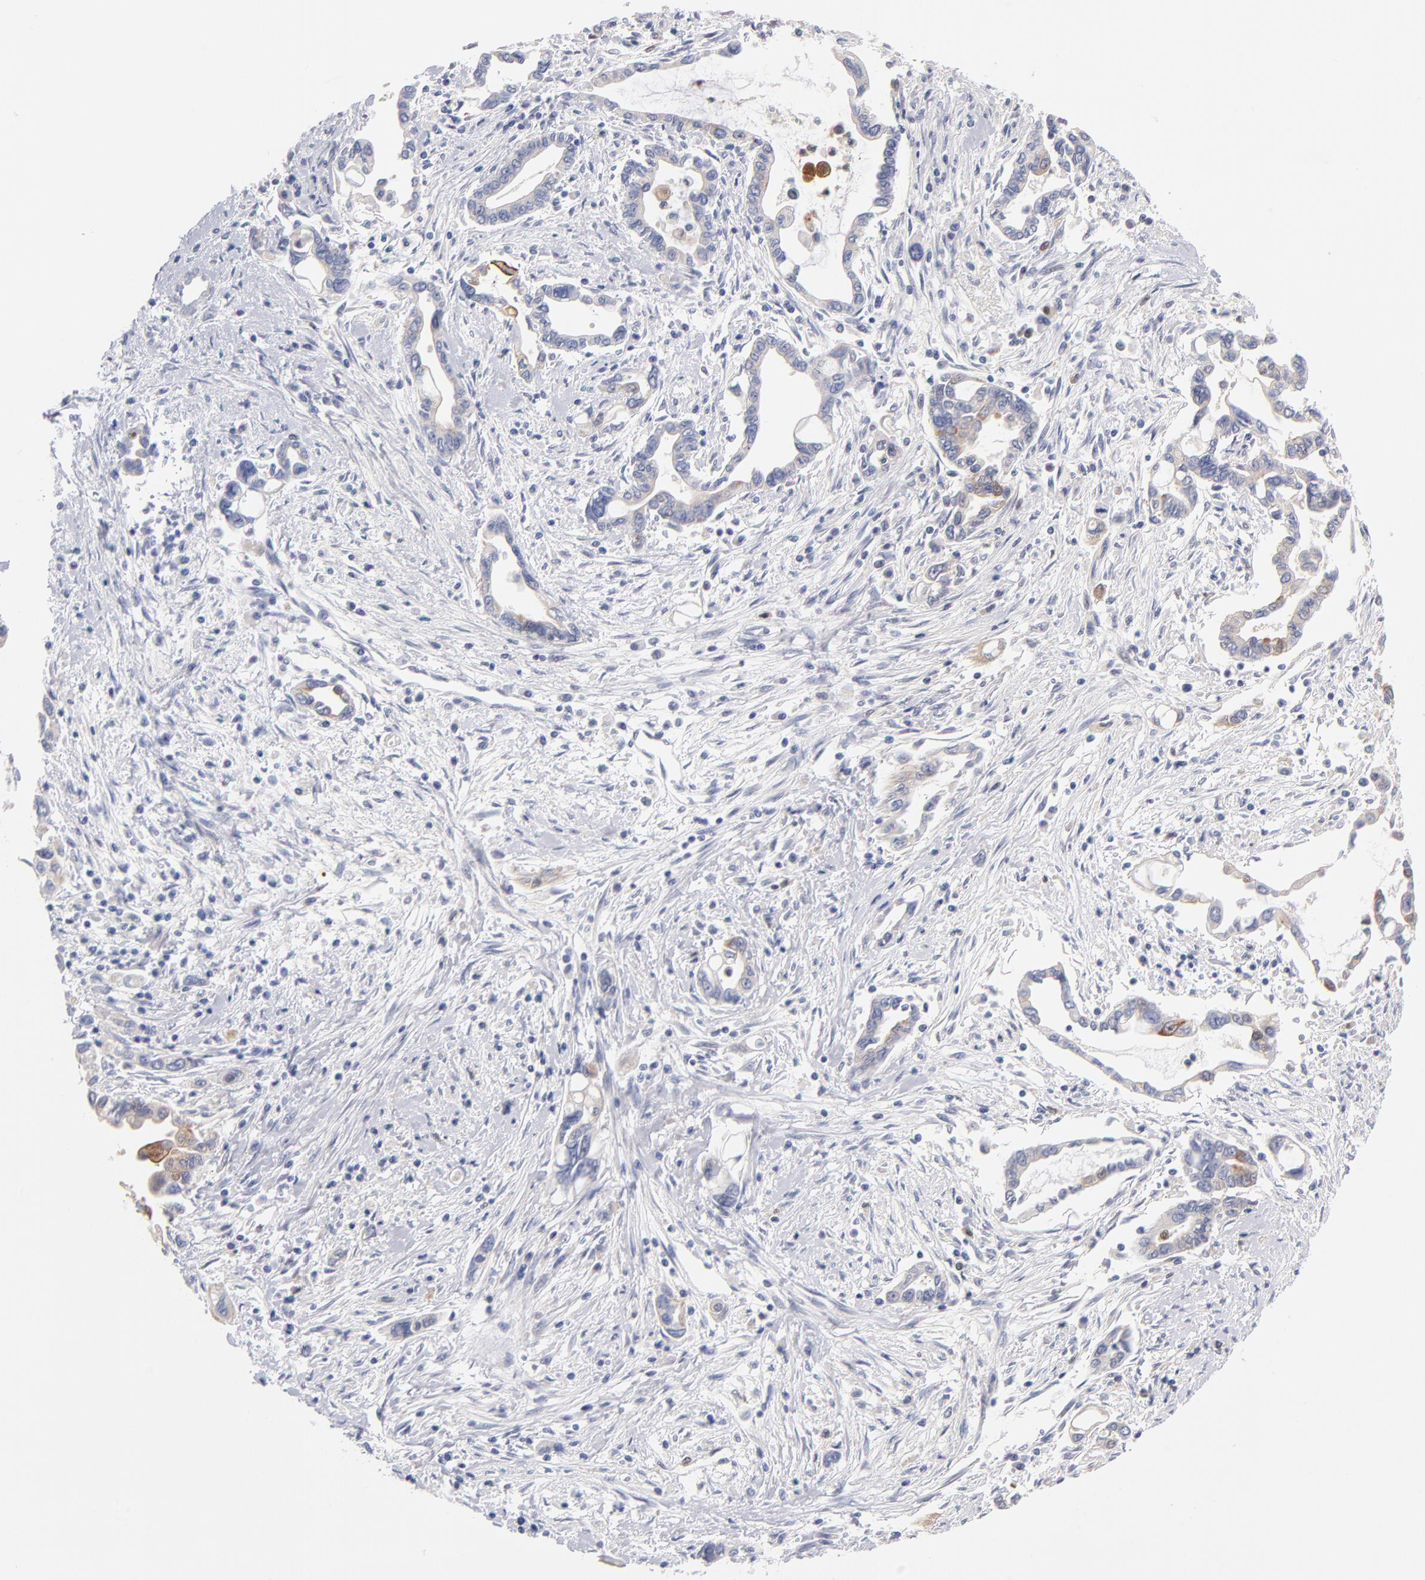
{"staining": {"intensity": "weak", "quantity": "<25%", "location": "cytoplasmic/membranous"}, "tissue": "pancreatic cancer", "cell_type": "Tumor cells", "image_type": "cancer", "snomed": [{"axis": "morphology", "description": "Adenocarcinoma, NOS"}, {"axis": "topography", "description": "Pancreas"}], "caption": "Human pancreatic cancer (adenocarcinoma) stained for a protein using immunohistochemistry (IHC) reveals no expression in tumor cells.", "gene": "BID", "patient": {"sex": "female", "age": 57}}